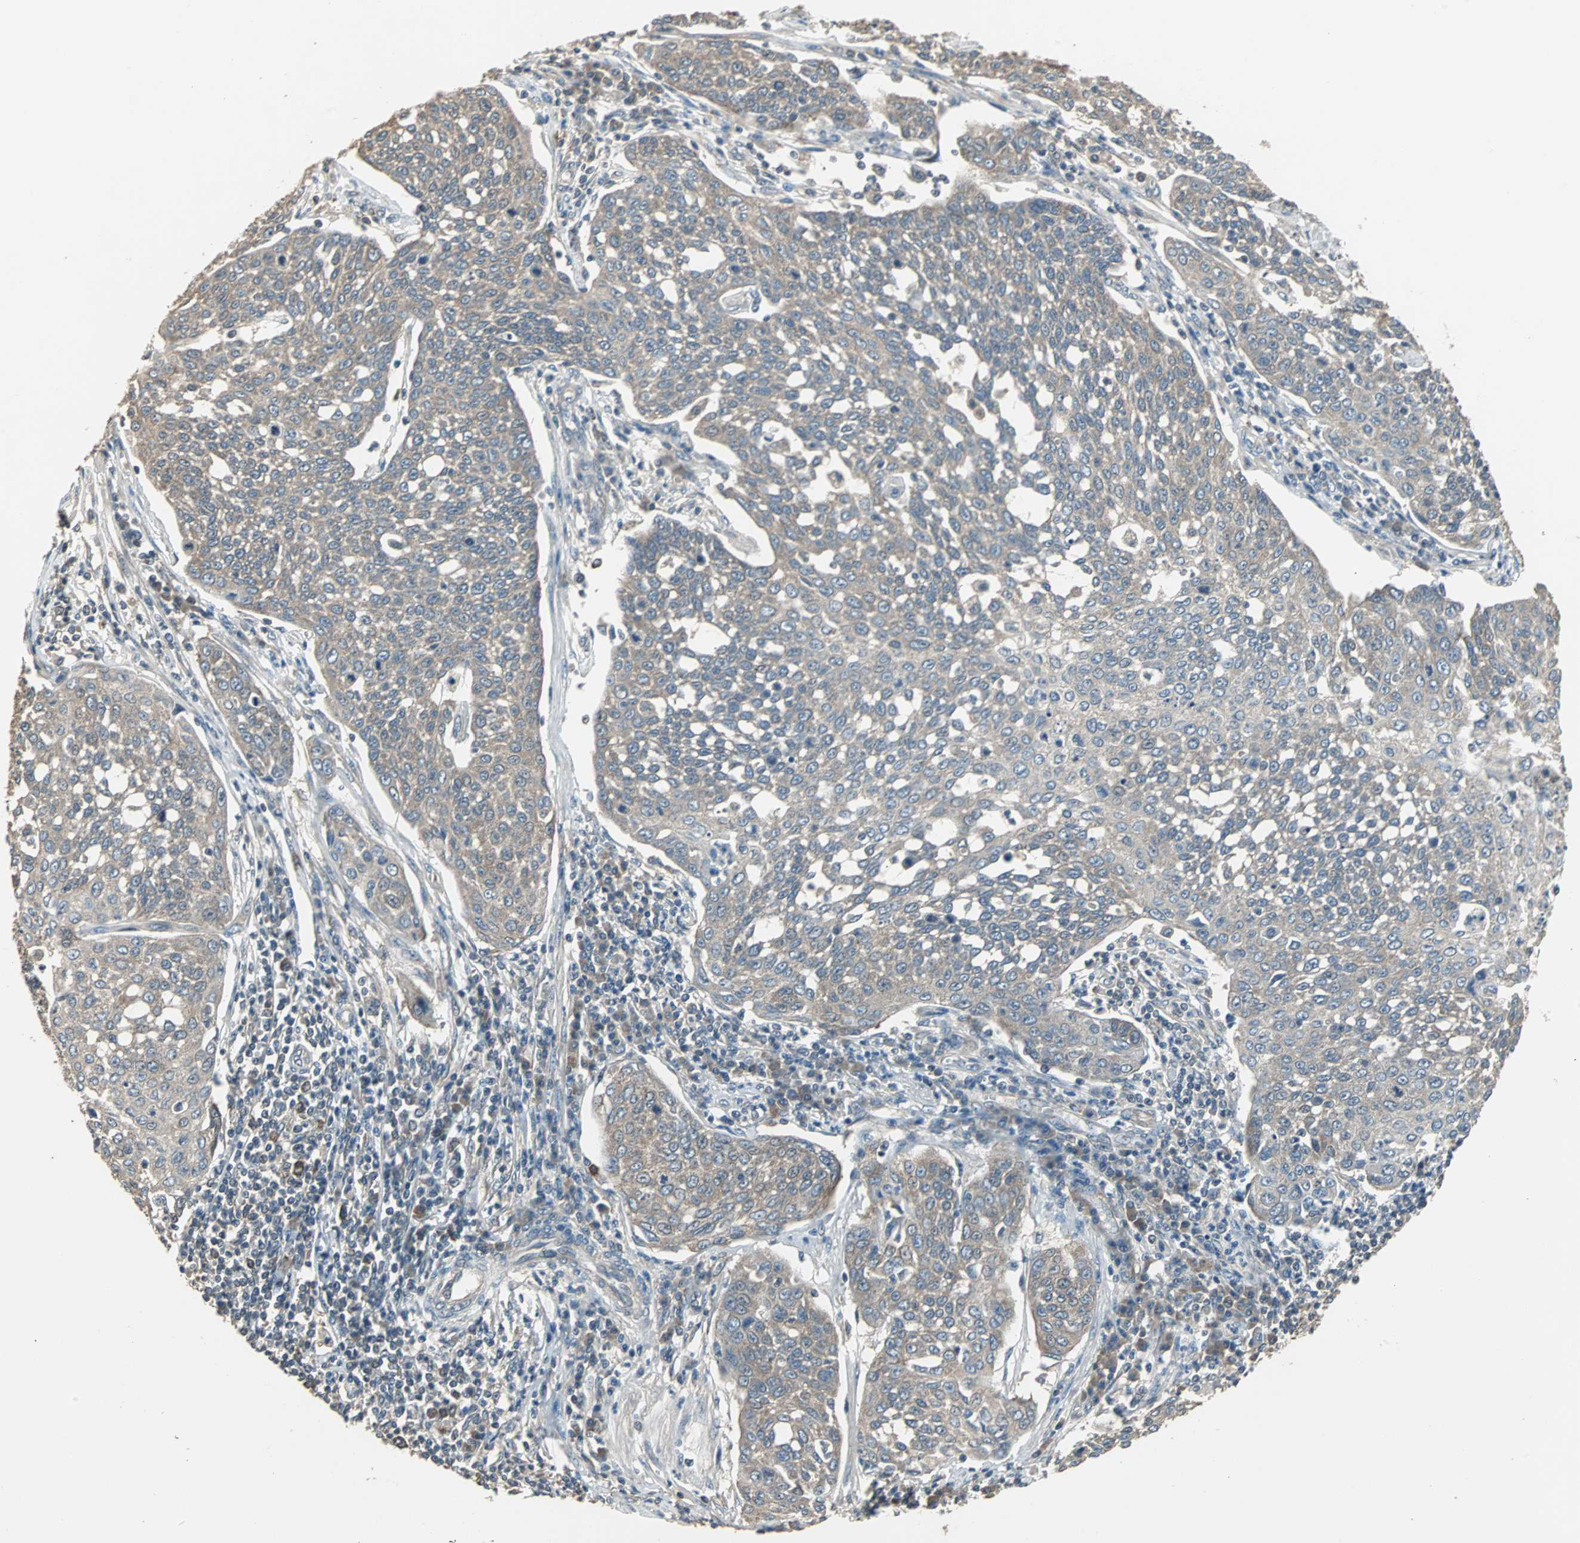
{"staining": {"intensity": "weak", "quantity": ">75%", "location": "cytoplasmic/membranous"}, "tissue": "cervical cancer", "cell_type": "Tumor cells", "image_type": "cancer", "snomed": [{"axis": "morphology", "description": "Squamous cell carcinoma, NOS"}, {"axis": "topography", "description": "Cervix"}], "caption": "Cervical squamous cell carcinoma stained with IHC exhibits weak cytoplasmic/membranous staining in approximately >75% of tumor cells.", "gene": "ABHD2", "patient": {"sex": "female", "age": 34}}